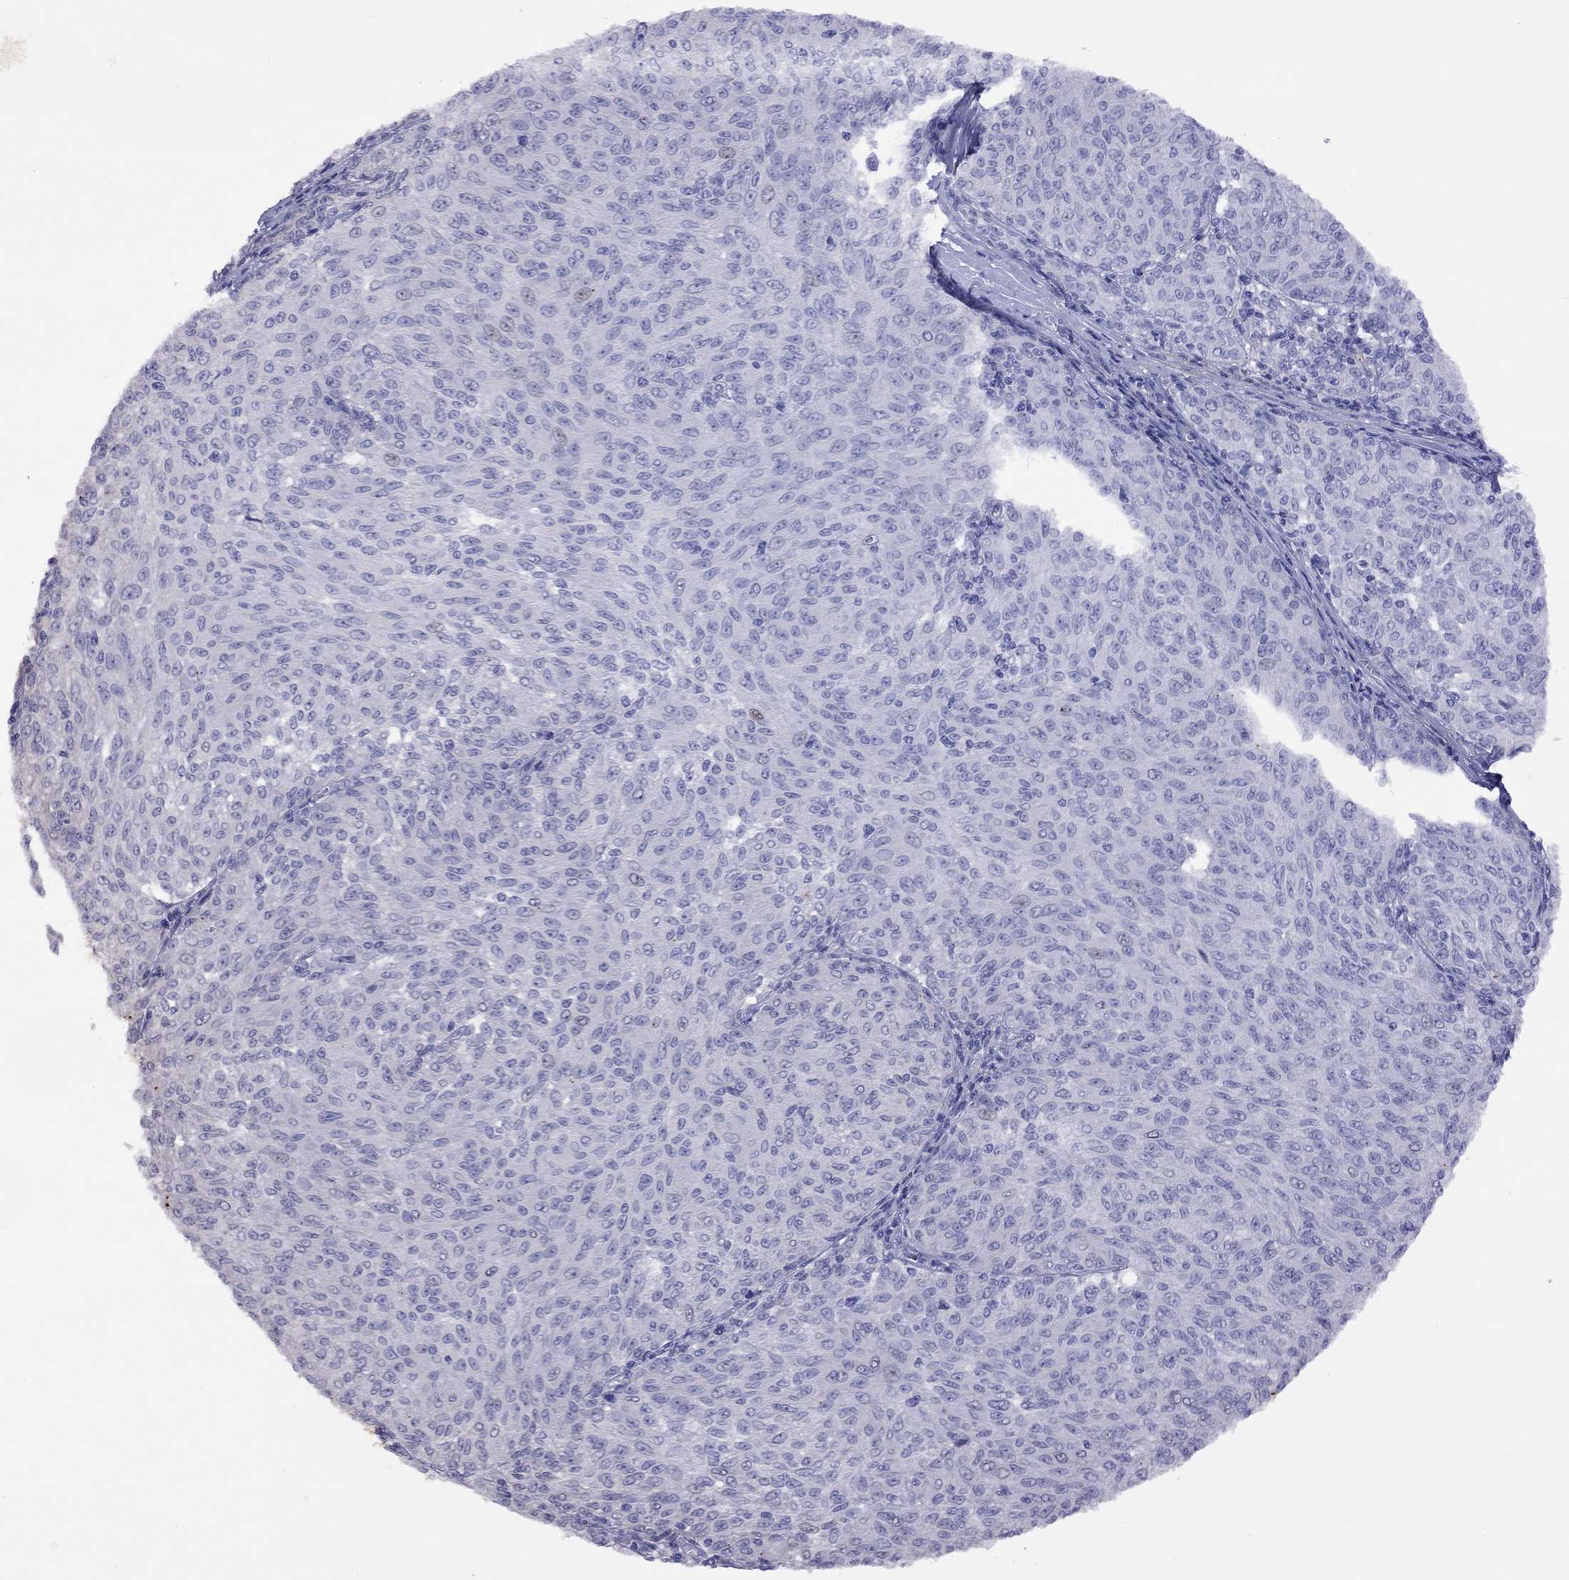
{"staining": {"intensity": "negative", "quantity": "none", "location": "none"}, "tissue": "melanoma", "cell_type": "Tumor cells", "image_type": "cancer", "snomed": [{"axis": "morphology", "description": "Malignant melanoma, NOS"}, {"axis": "topography", "description": "Skin"}], "caption": "The histopathology image exhibits no staining of tumor cells in melanoma.", "gene": "SLC30A8", "patient": {"sex": "female", "age": 72}}